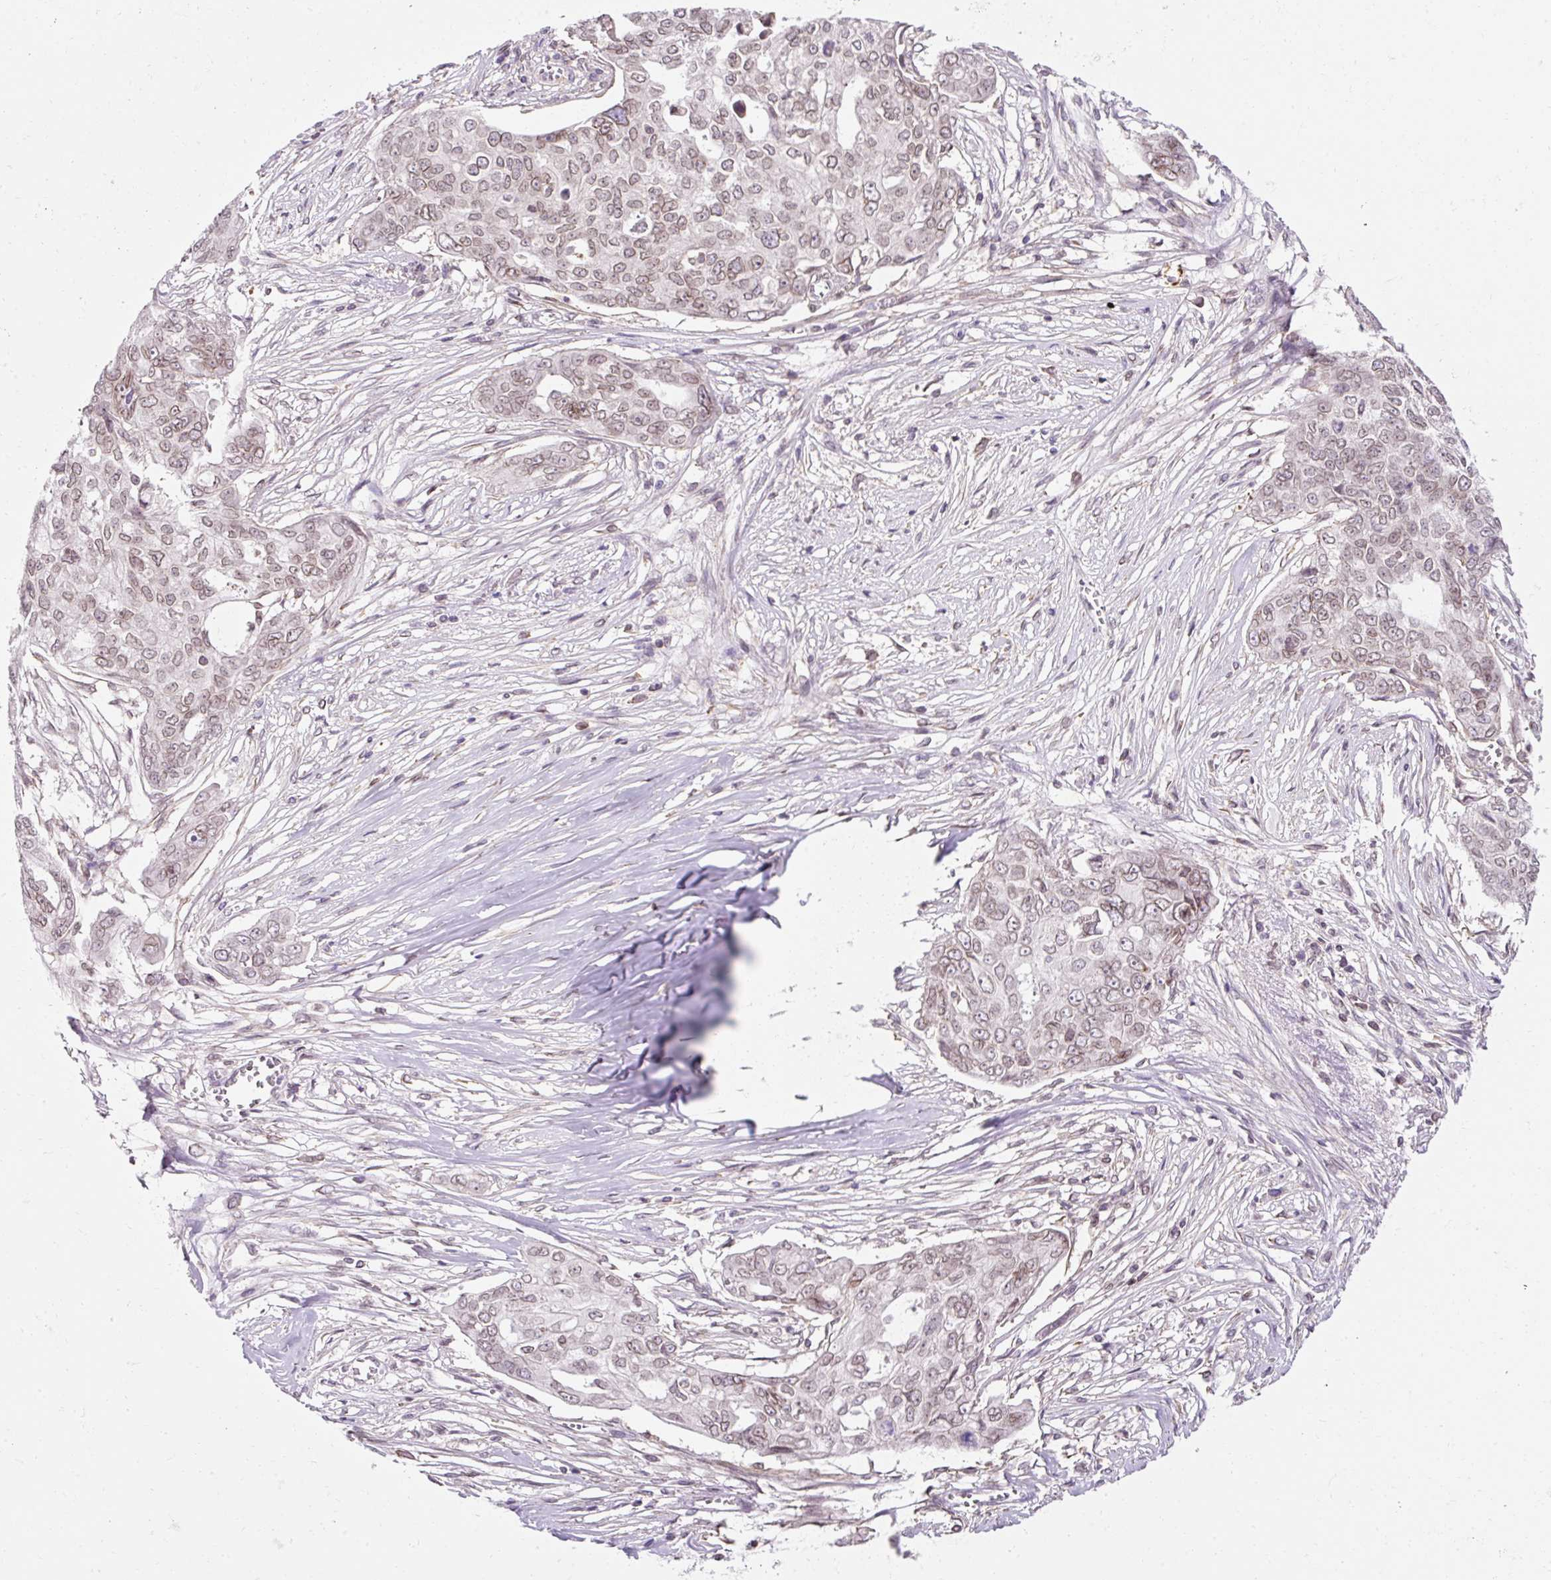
{"staining": {"intensity": "weak", "quantity": ">75%", "location": "cytoplasmic/membranous,nuclear"}, "tissue": "ovarian cancer", "cell_type": "Tumor cells", "image_type": "cancer", "snomed": [{"axis": "morphology", "description": "Carcinoma, endometroid"}, {"axis": "topography", "description": "Ovary"}], "caption": "Immunohistochemical staining of ovarian endometroid carcinoma shows low levels of weak cytoplasmic/membranous and nuclear positivity in about >75% of tumor cells.", "gene": "ZNF610", "patient": {"sex": "female", "age": 70}}